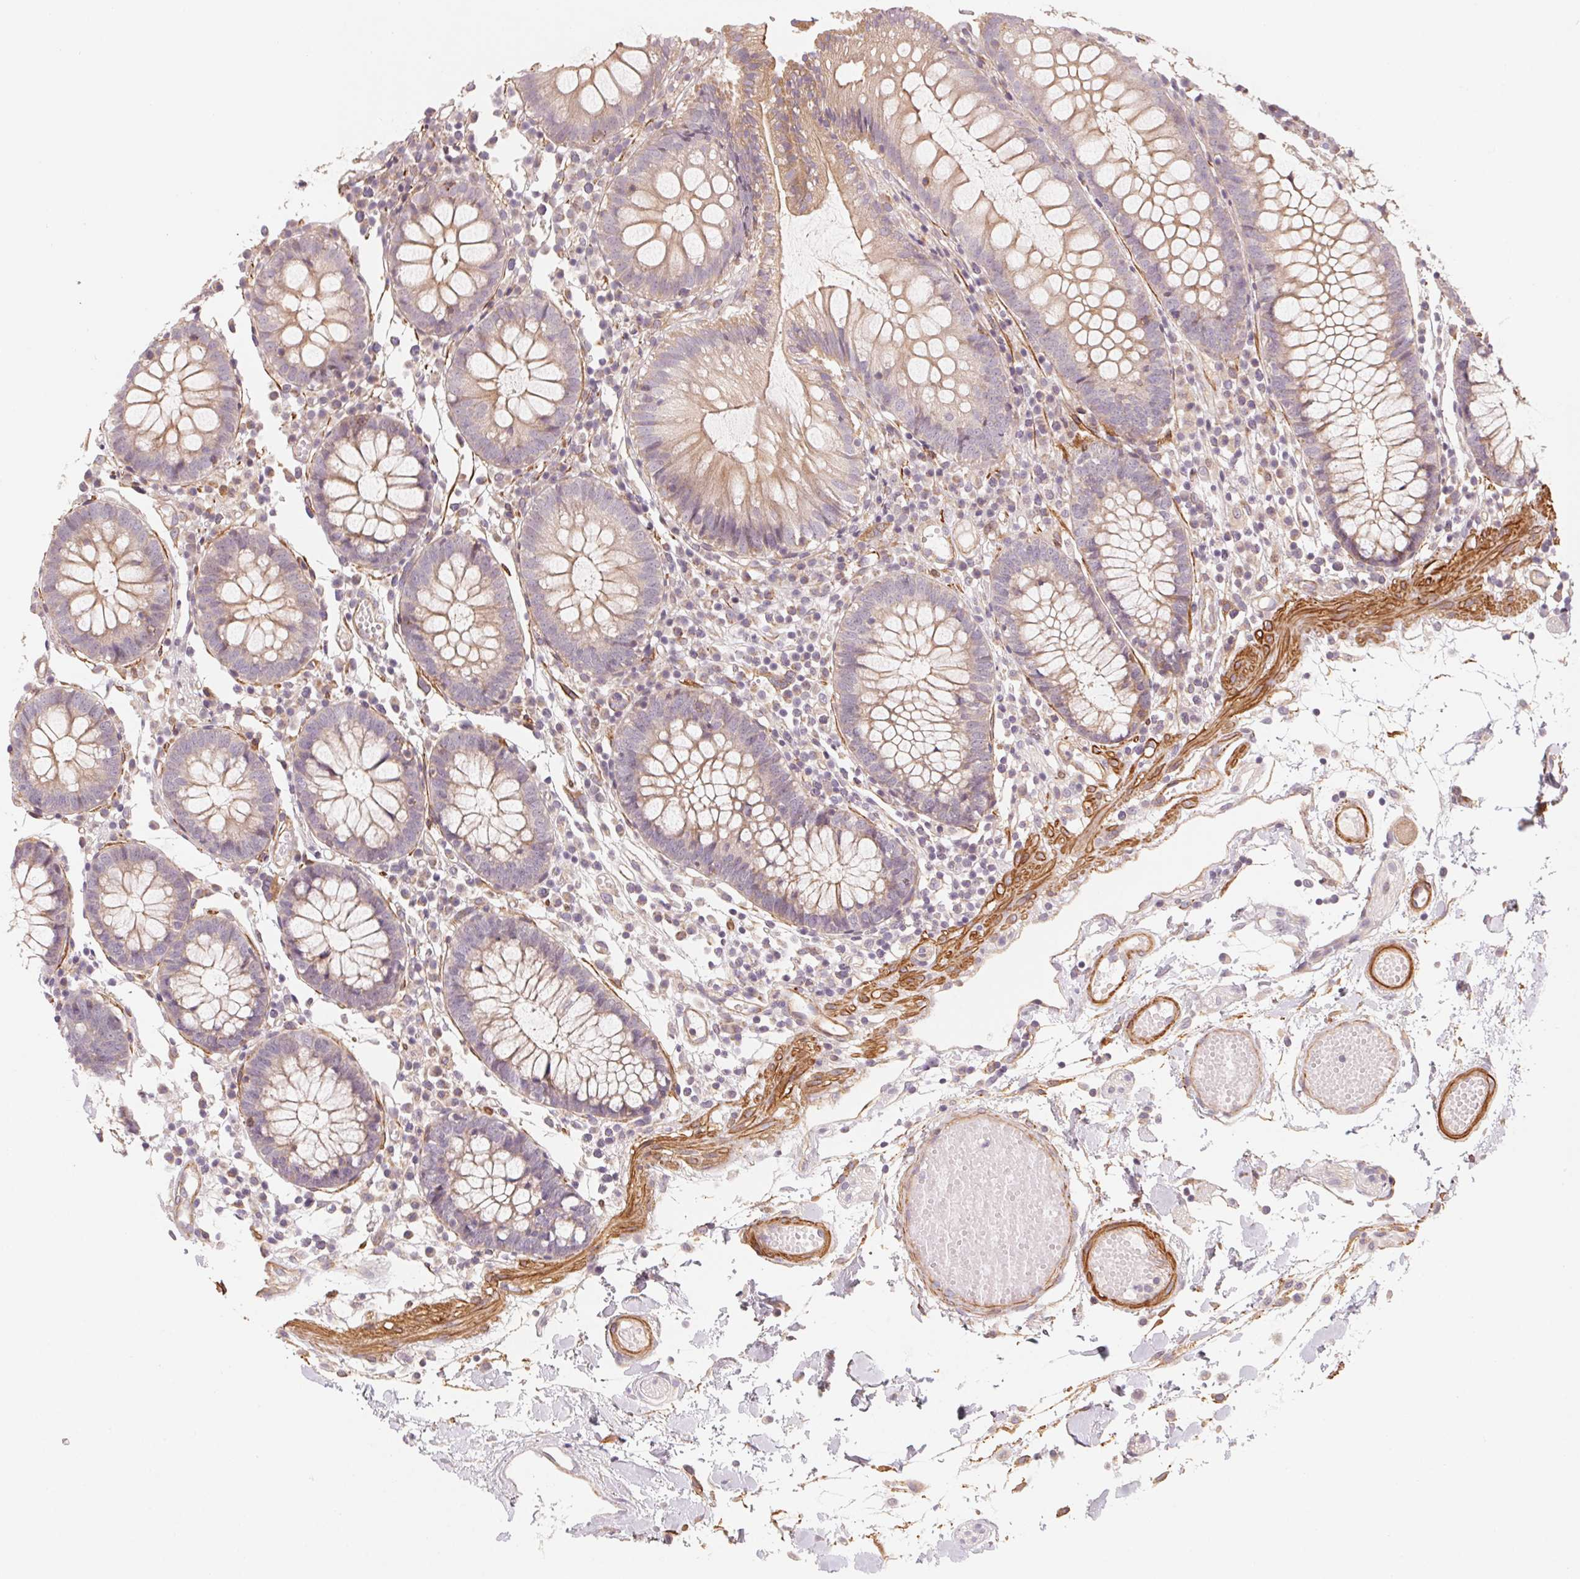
{"staining": {"intensity": "weak", "quantity": ">75%", "location": "cytoplasmic/membranous"}, "tissue": "colon", "cell_type": "Endothelial cells", "image_type": "normal", "snomed": [{"axis": "morphology", "description": "Normal tissue, NOS"}, {"axis": "morphology", "description": "Adenocarcinoma, NOS"}, {"axis": "topography", "description": "Colon"}], "caption": "Immunohistochemistry (IHC) image of normal colon: colon stained using immunohistochemistry (IHC) displays low levels of weak protein expression localized specifically in the cytoplasmic/membranous of endothelial cells, appearing as a cytoplasmic/membranous brown color.", "gene": "CCDC112", "patient": {"sex": "male", "age": 83}}